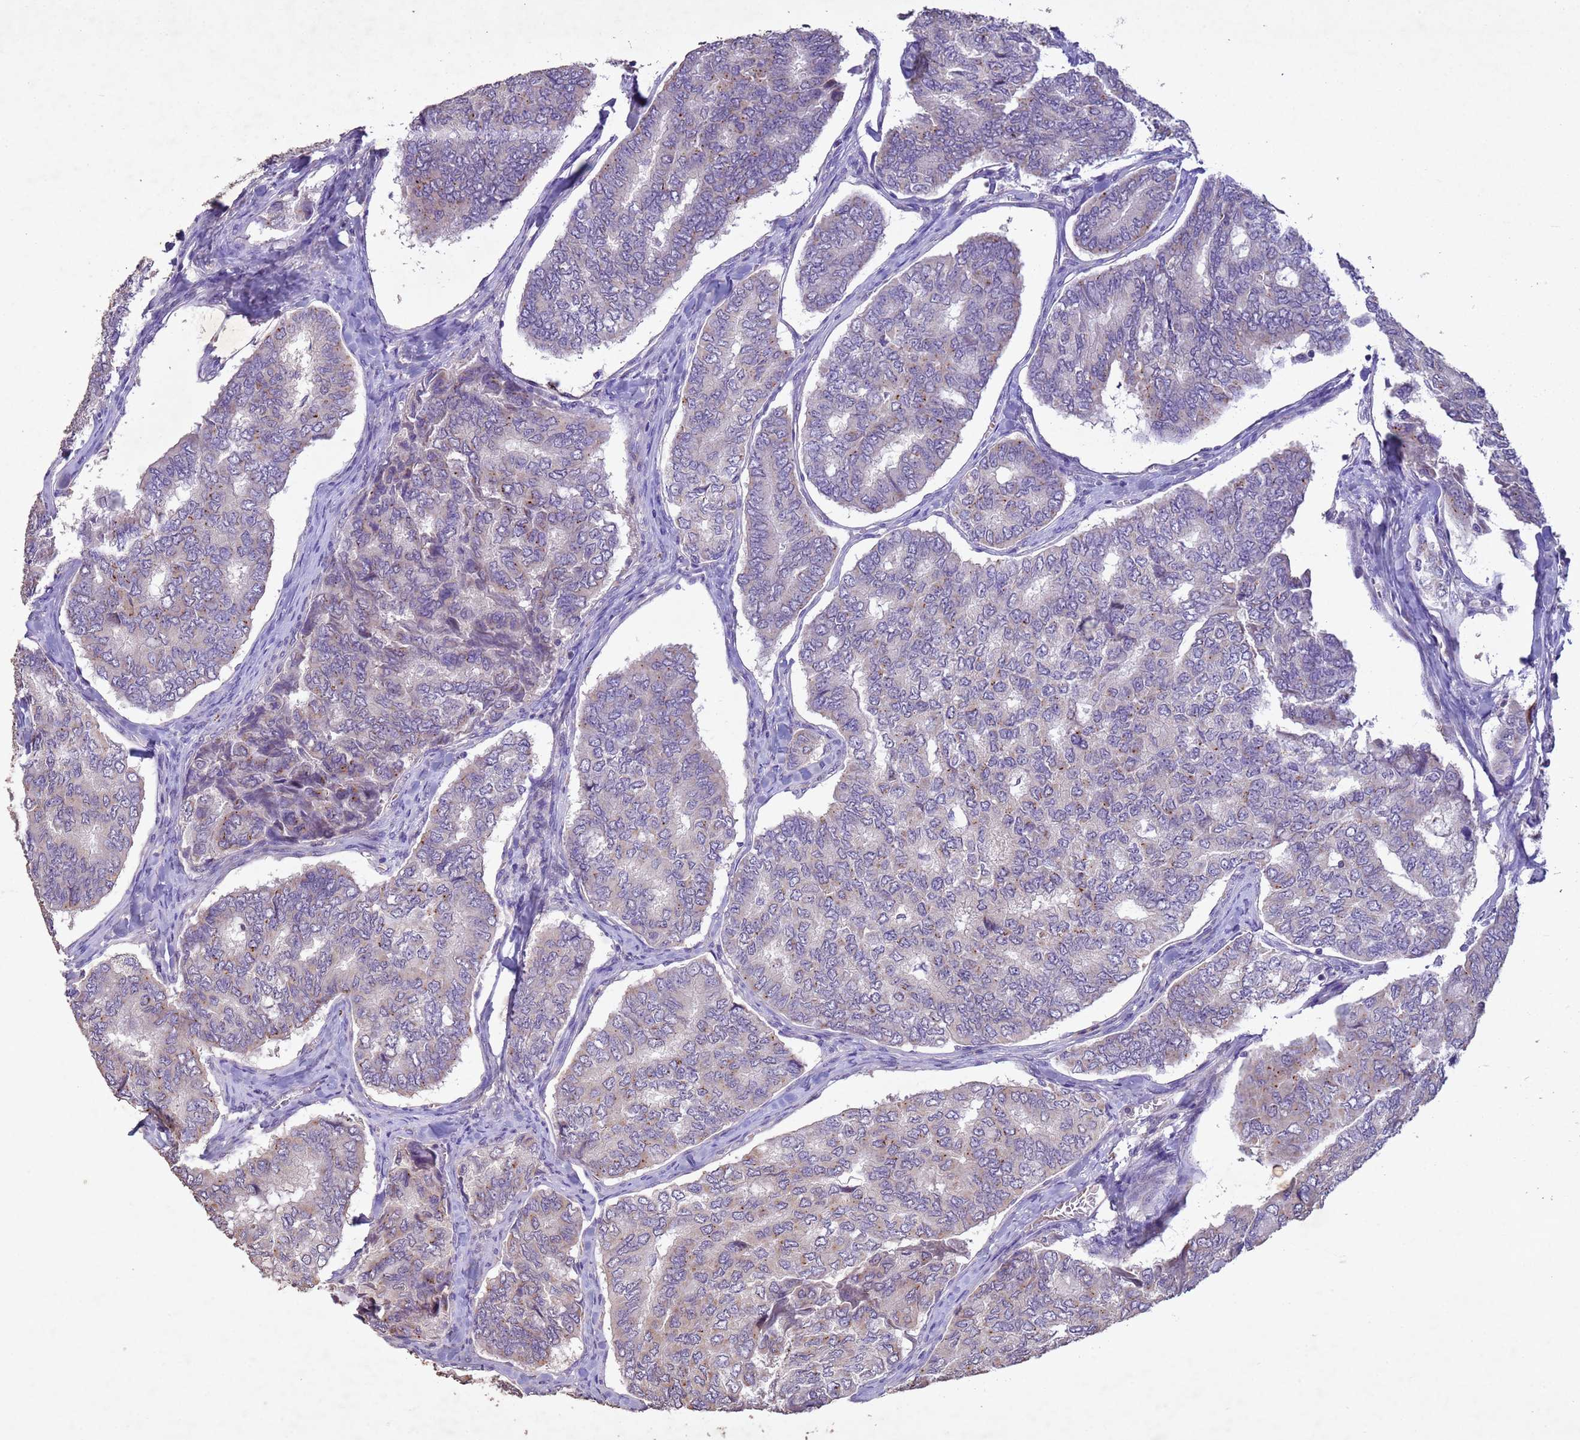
{"staining": {"intensity": "weak", "quantity": "<25%", "location": "cytoplasmic/membranous"}, "tissue": "thyroid cancer", "cell_type": "Tumor cells", "image_type": "cancer", "snomed": [{"axis": "morphology", "description": "Papillary adenocarcinoma, NOS"}, {"axis": "topography", "description": "Thyroid gland"}], "caption": "The IHC histopathology image has no significant positivity in tumor cells of papillary adenocarcinoma (thyroid) tissue.", "gene": "NLRP11", "patient": {"sex": "female", "age": 35}}